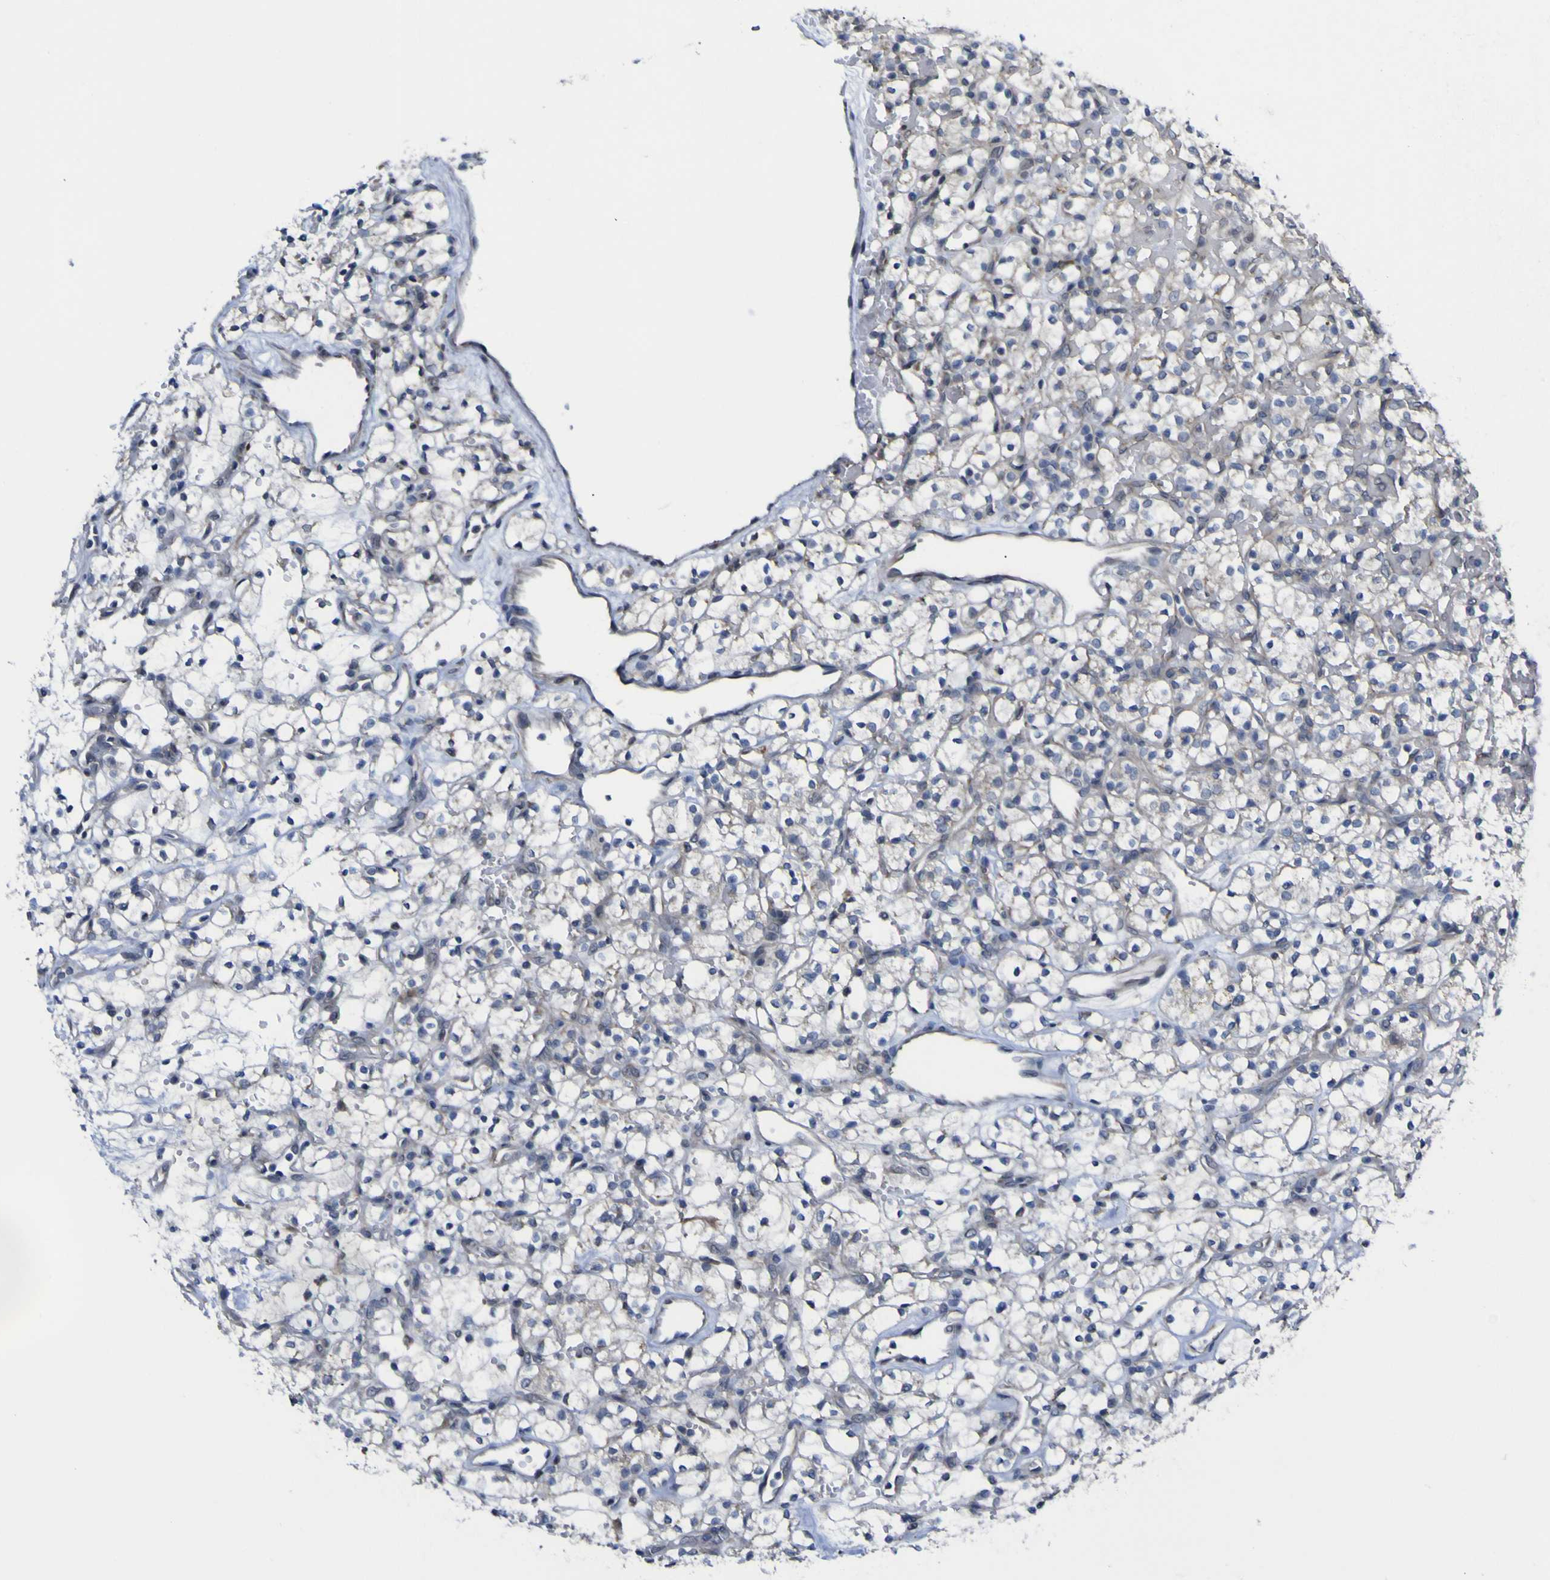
{"staining": {"intensity": "negative", "quantity": "none", "location": "none"}, "tissue": "renal cancer", "cell_type": "Tumor cells", "image_type": "cancer", "snomed": [{"axis": "morphology", "description": "Adenocarcinoma, NOS"}, {"axis": "topography", "description": "Kidney"}], "caption": "This is an immunohistochemistry micrograph of adenocarcinoma (renal). There is no expression in tumor cells.", "gene": "TNFRSF11A", "patient": {"sex": "female", "age": 60}}